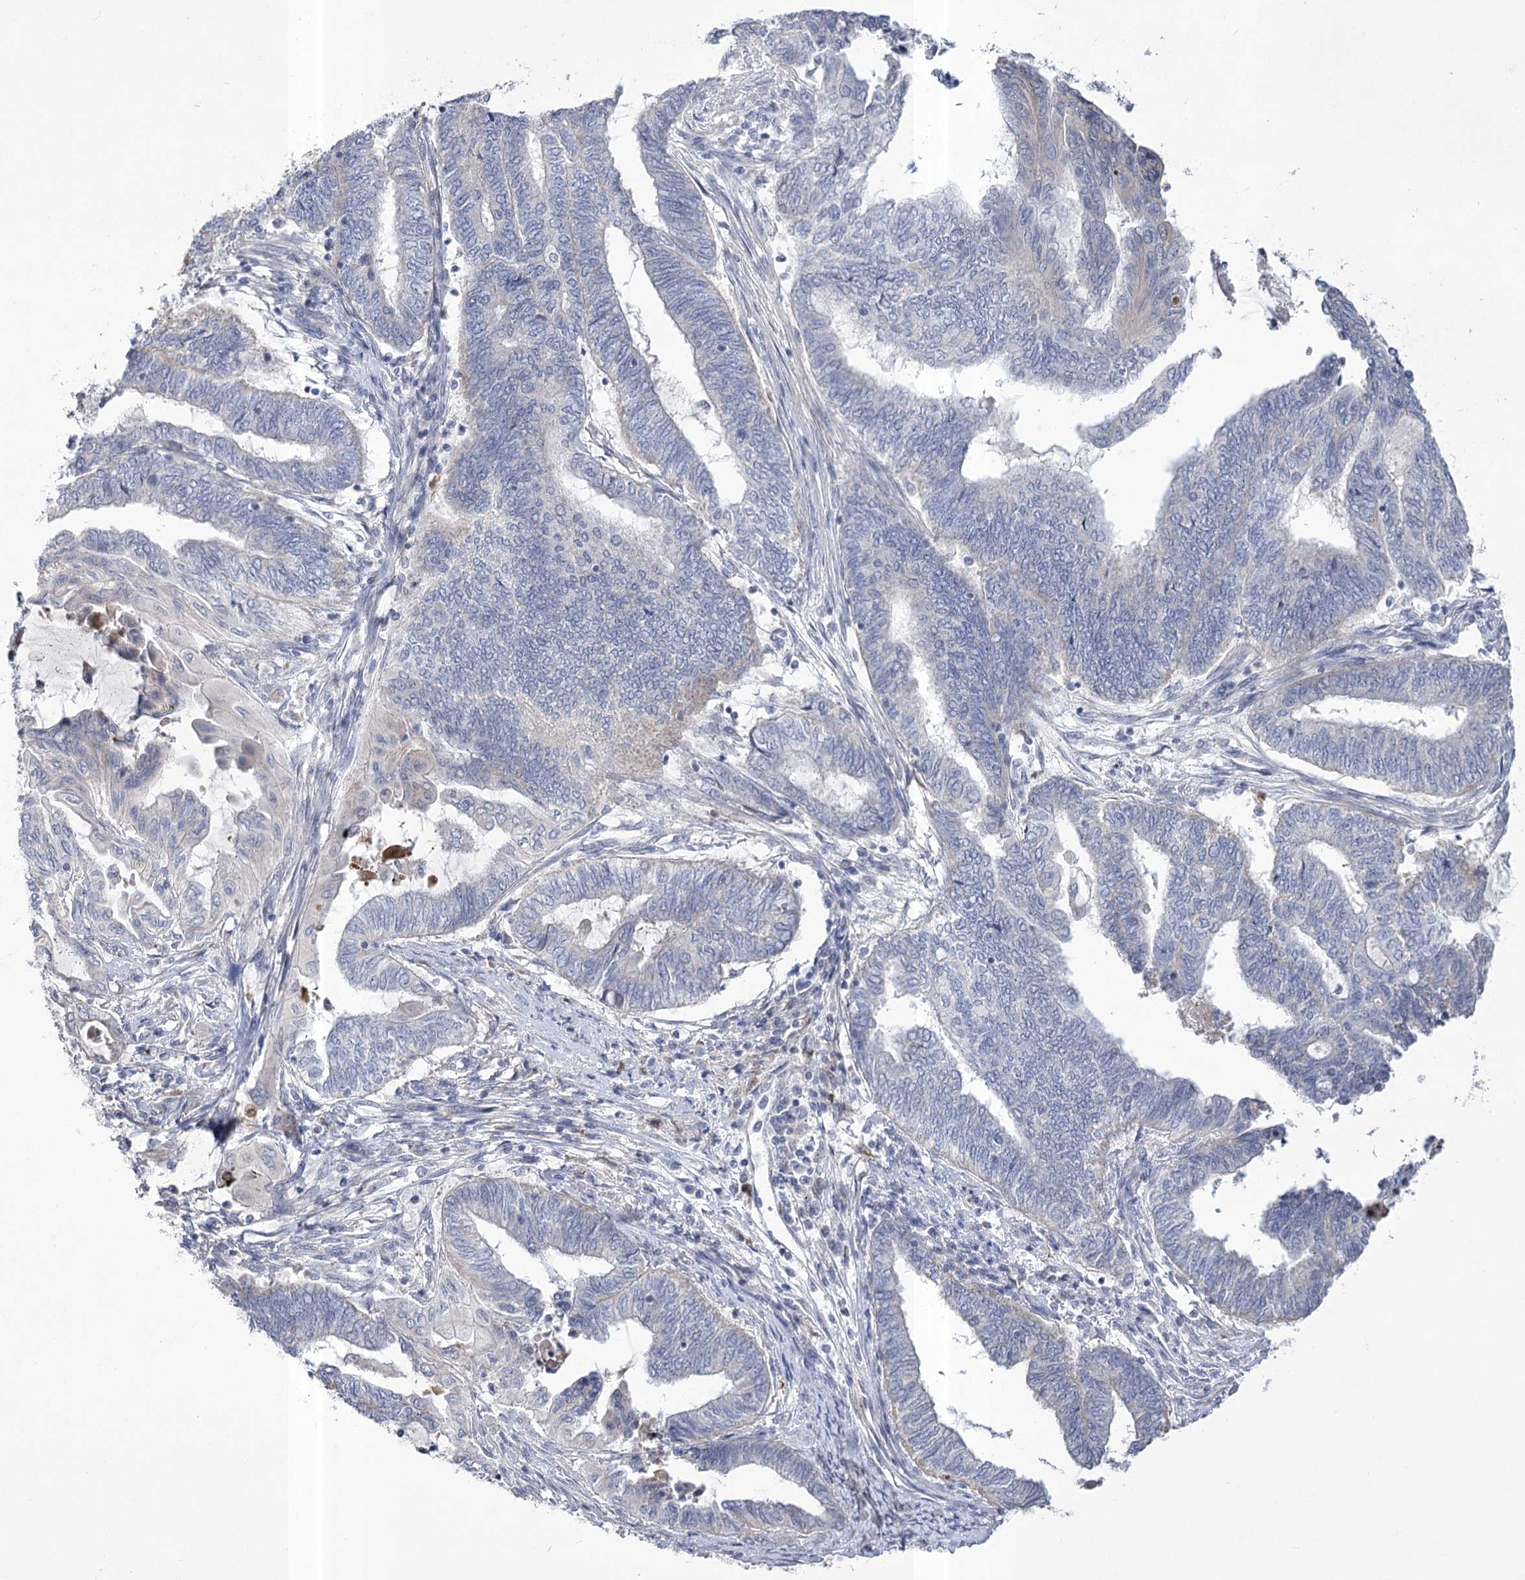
{"staining": {"intensity": "negative", "quantity": "none", "location": "none"}, "tissue": "endometrial cancer", "cell_type": "Tumor cells", "image_type": "cancer", "snomed": [{"axis": "morphology", "description": "Adenocarcinoma, NOS"}, {"axis": "topography", "description": "Uterus"}, {"axis": "topography", "description": "Endometrium"}], "caption": "Photomicrograph shows no significant protein expression in tumor cells of endometrial adenocarcinoma.", "gene": "PDHB", "patient": {"sex": "female", "age": 70}}